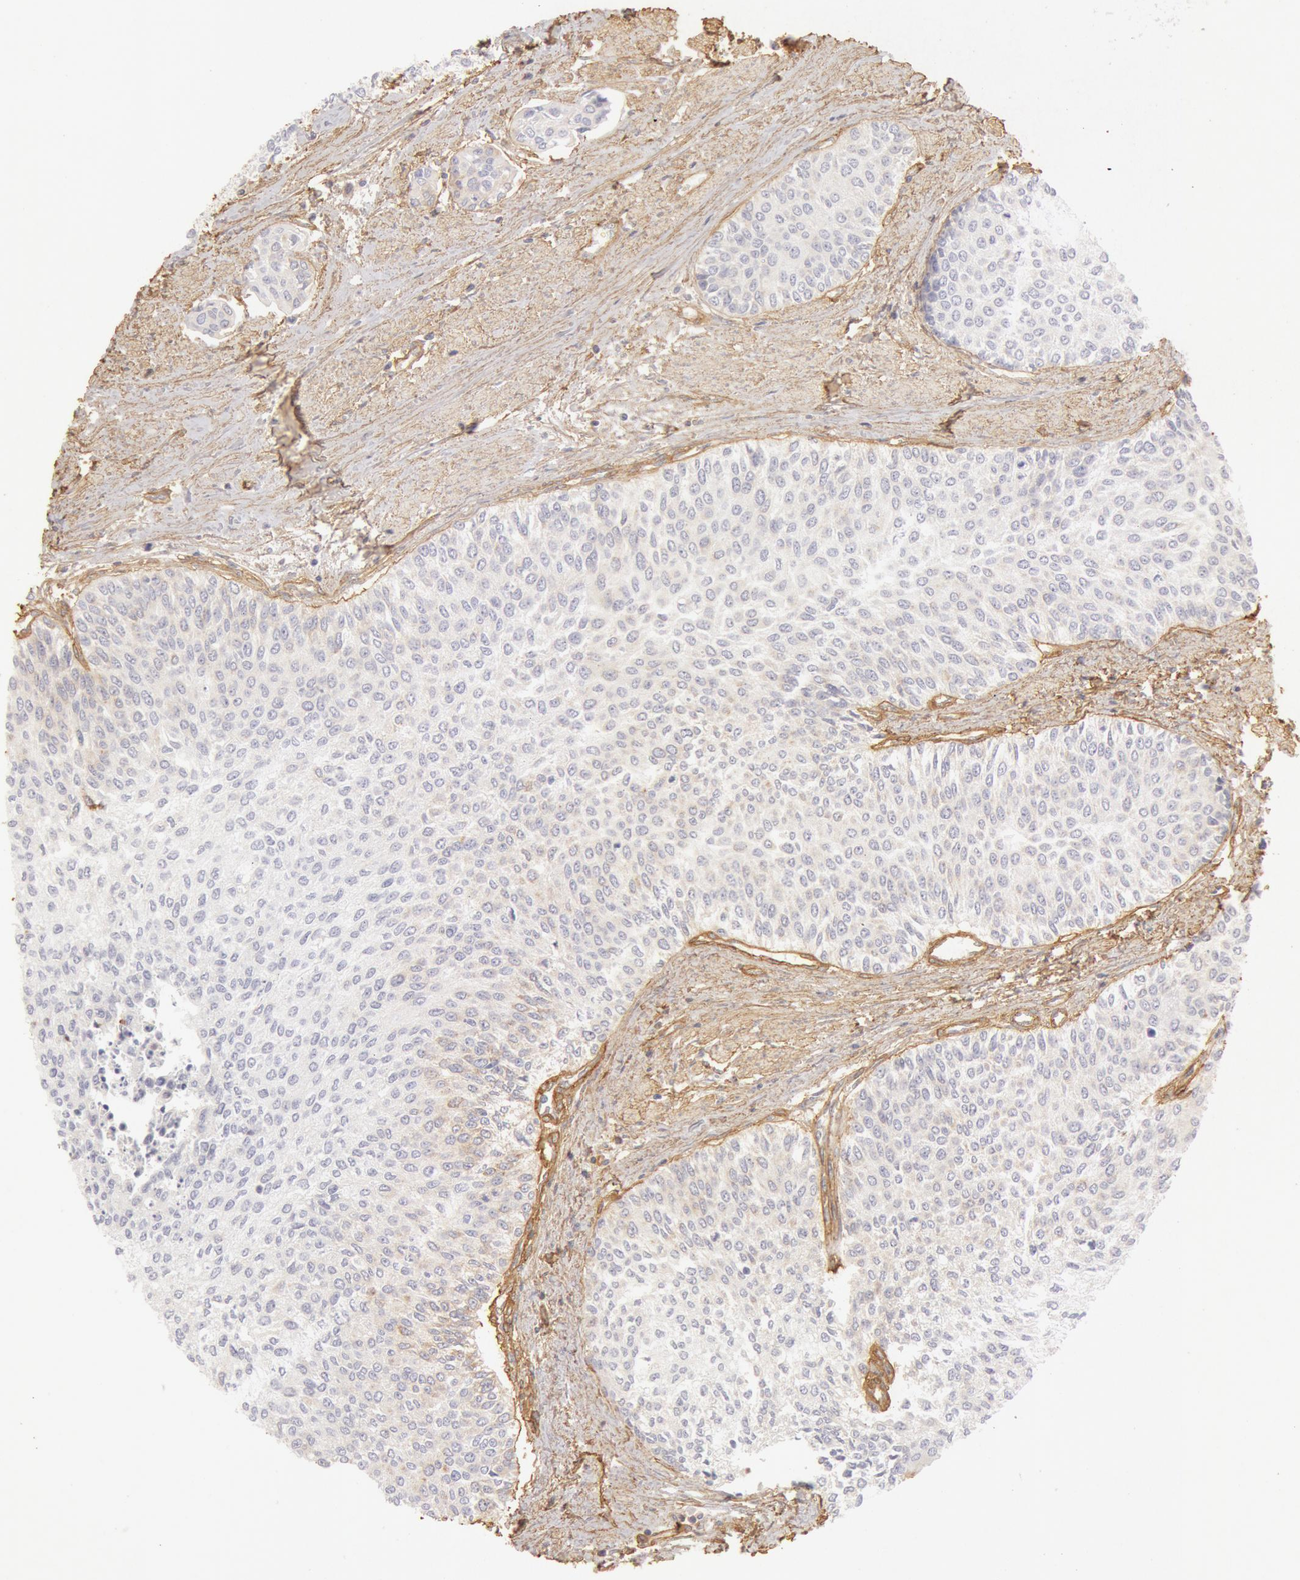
{"staining": {"intensity": "negative", "quantity": "none", "location": "none"}, "tissue": "urothelial cancer", "cell_type": "Tumor cells", "image_type": "cancer", "snomed": [{"axis": "morphology", "description": "Urothelial carcinoma, Low grade"}, {"axis": "topography", "description": "Urinary bladder"}], "caption": "Immunohistochemistry (IHC) photomicrograph of human low-grade urothelial carcinoma stained for a protein (brown), which demonstrates no expression in tumor cells. Brightfield microscopy of immunohistochemistry stained with DAB (brown) and hematoxylin (blue), captured at high magnification.", "gene": "COL4A1", "patient": {"sex": "female", "age": 73}}